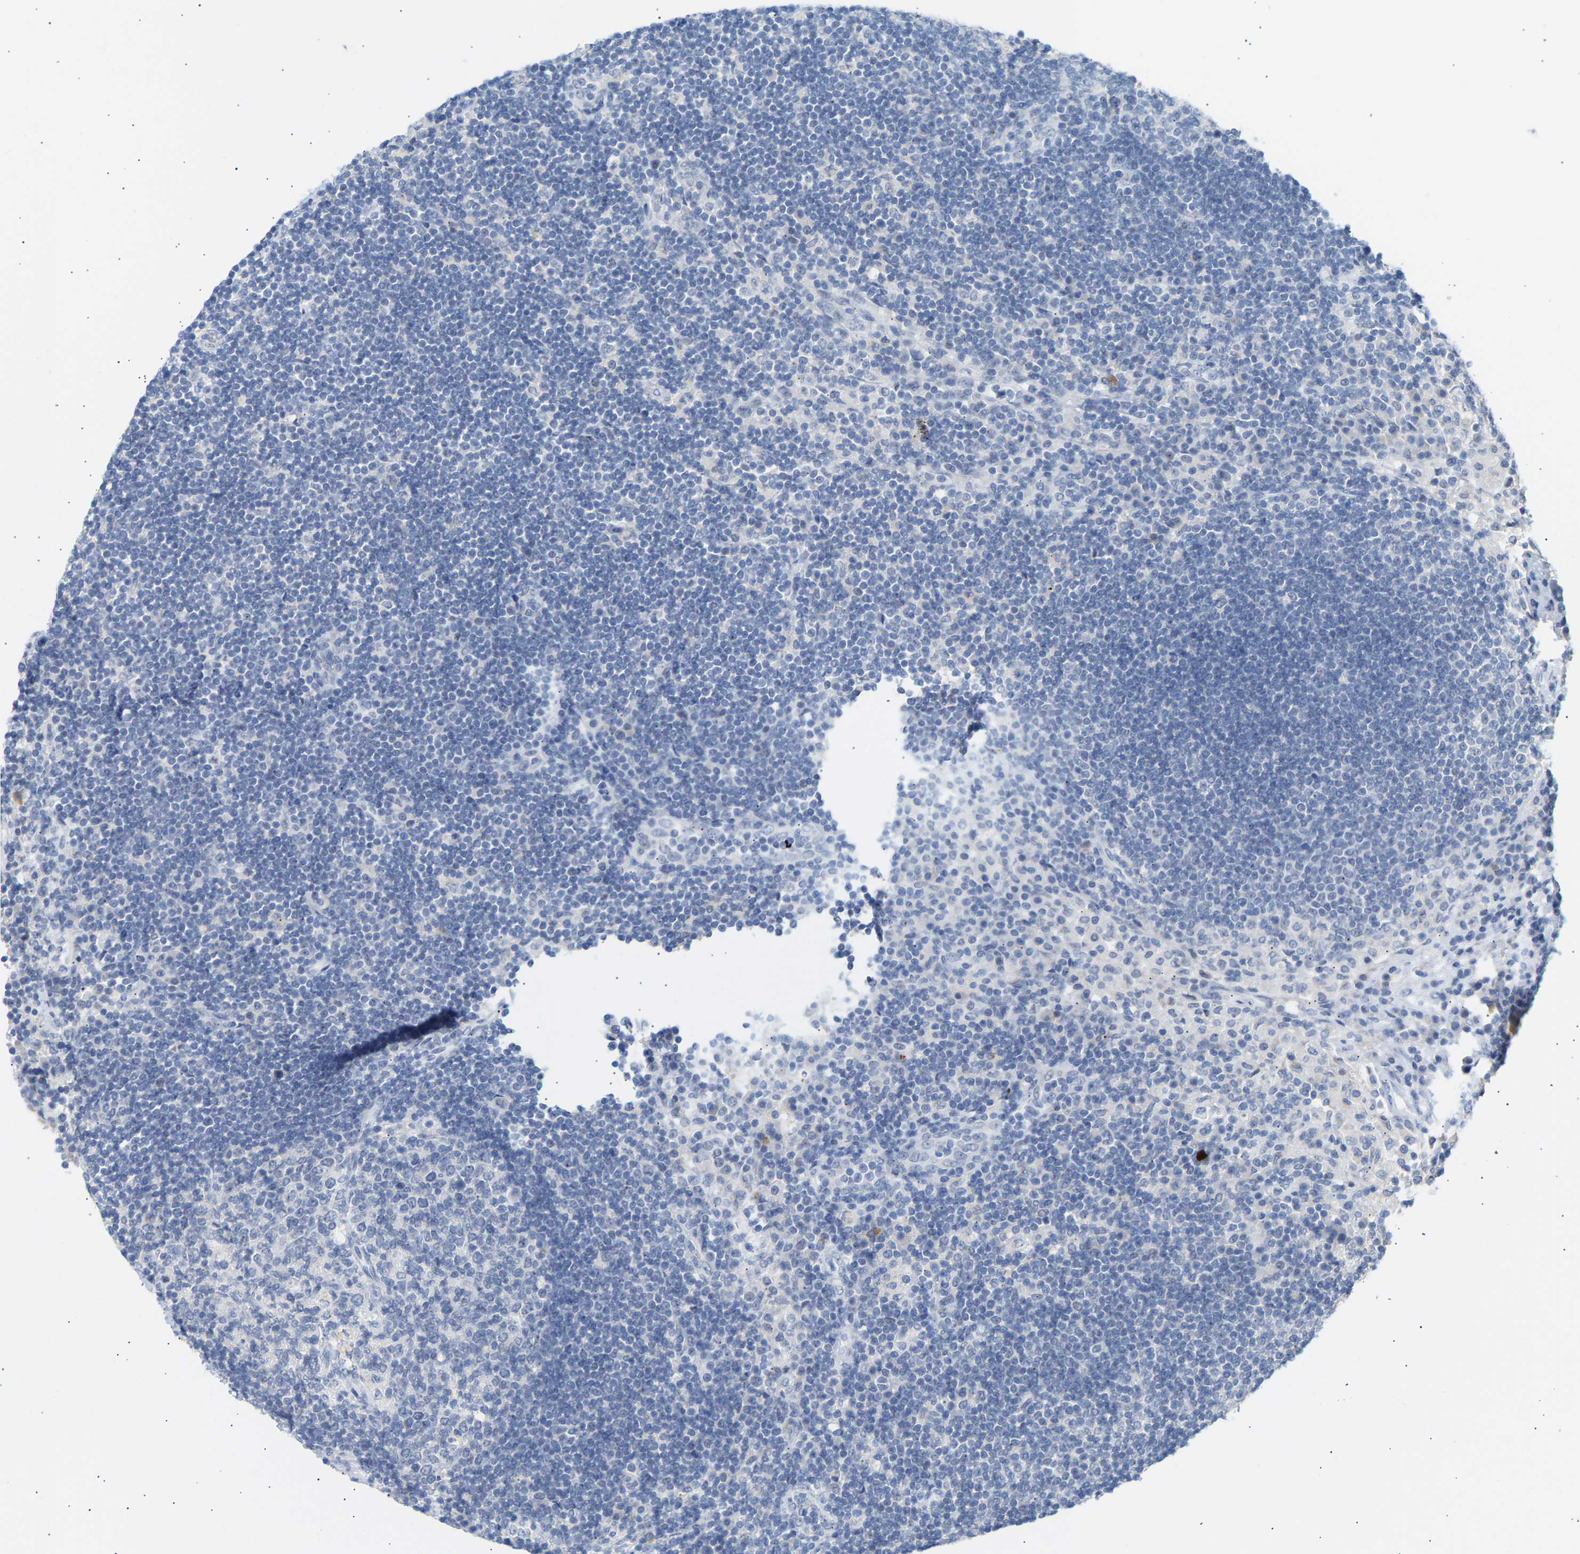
{"staining": {"intensity": "negative", "quantity": "none", "location": "none"}, "tissue": "lymph node", "cell_type": "Germinal center cells", "image_type": "normal", "snomed": [{"axis": "morphology", "description": "Normal tissue, NOS"}, {"axis": "topography", "description": "Lymph node"}], "caption": "This is an immunohistochemistry image of unremarkable human lymph node. There is no positivity in germinal center cells.", "gene": "PEX1", "patient": {"sex": "female", "age": 53}}